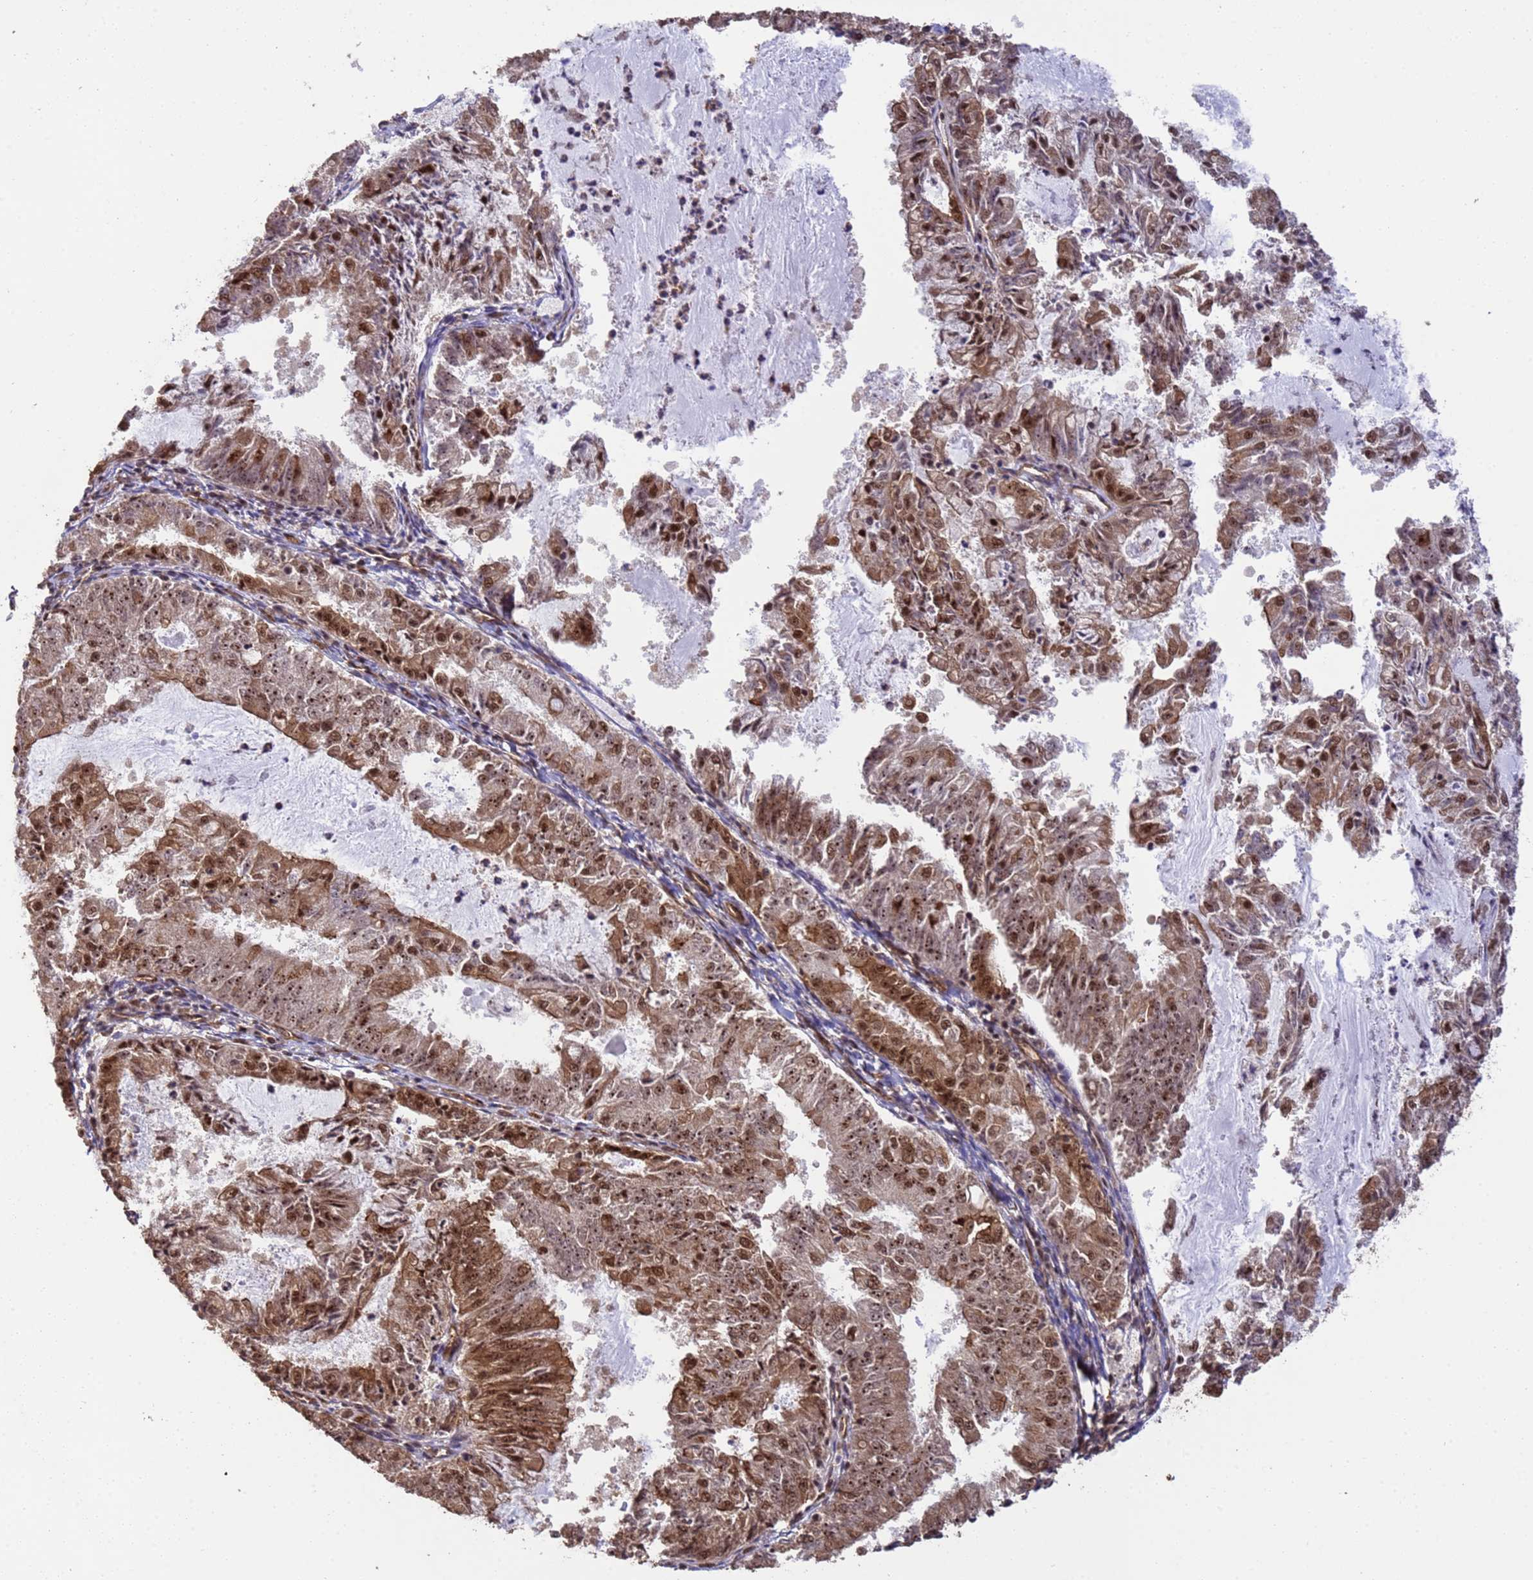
{"staining": {"intensity": "strong", "quantity": ">75%", "location": "cytoplasmic/membranous,nuclear"}, "tissue": "endometrial cancer", "cell_type": "Tumor cells", "image_type": "cancer", "snomed": [{"axis": "morphology", "description": "Adenocarcinoma, NOS"}, {"axis": "topography", "description": "Endometrium"}], "caption": "Endometrial cancer (adenocarcinoma) stained with immunohistochemistry demonstrates strong cytoplasmic/membranous and nuclear staining in about >75% of tumor cells.", "gene": "SYF2", "patient": {"sex": "female", "age": 57}}